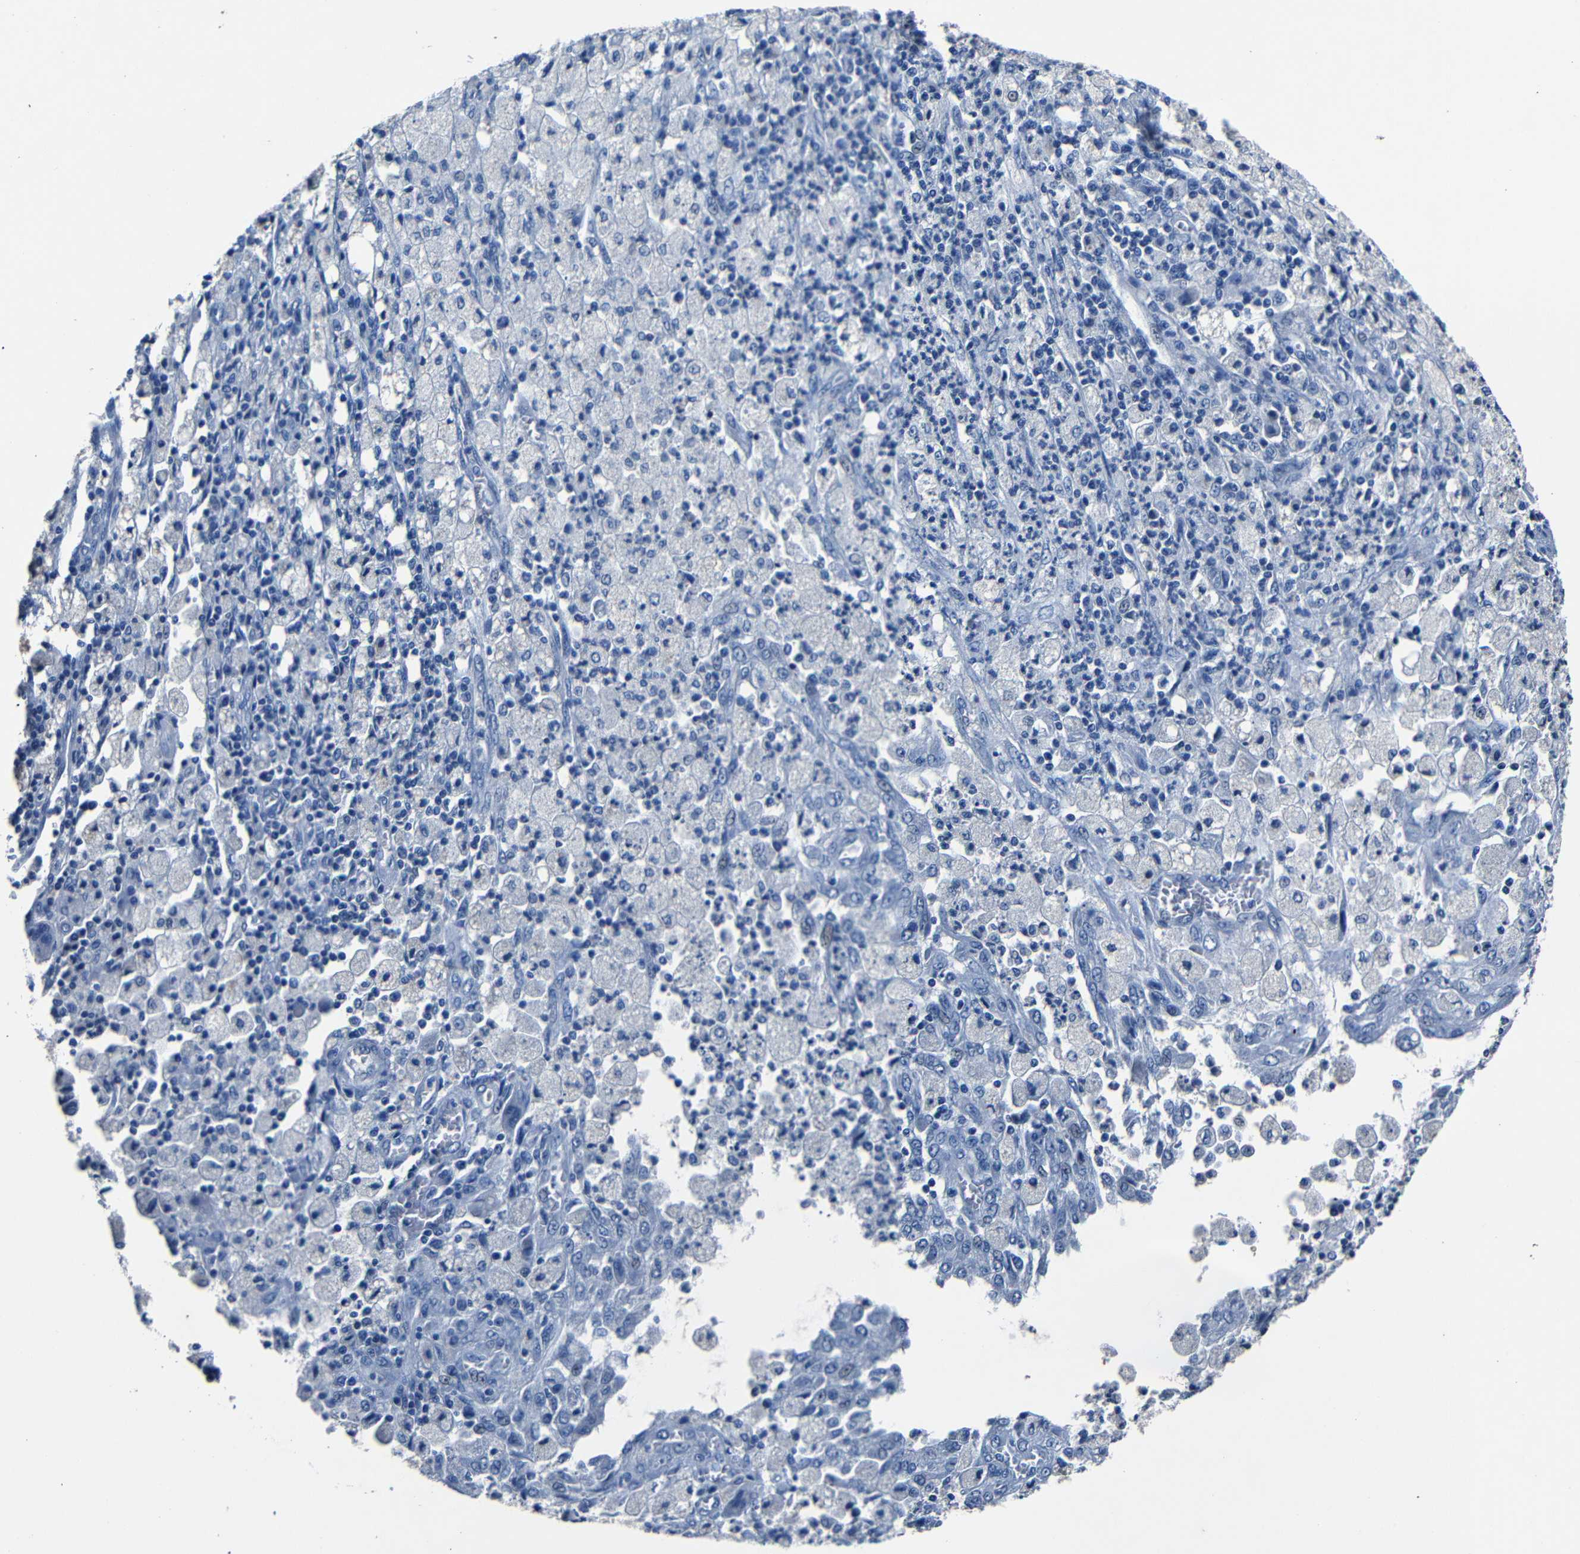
{"staining": {"intensity": "negative", "quantity": "none", "location": "none"}, "tissue": "cervical cancer", "cell_type": "Tumor cells", "image_type": "cancer", "snomed": [{"axis": "morphology", "description": "Normal tissue, NOS"}, {"axis": "morphology", "description": "Adenocarcinoma, NOS"}, {"axis": "topography", "description": "Cervix"}, {"axis": "topography", "description": "Endometrium"}], "caption": "Immunohistochemistry (IHC) of human cervical cancer (adenocarcinoma) exhibits no expression in tumor cells.", "gene": "NCMAP", "patient": {"sex": "female", "age": 86}}